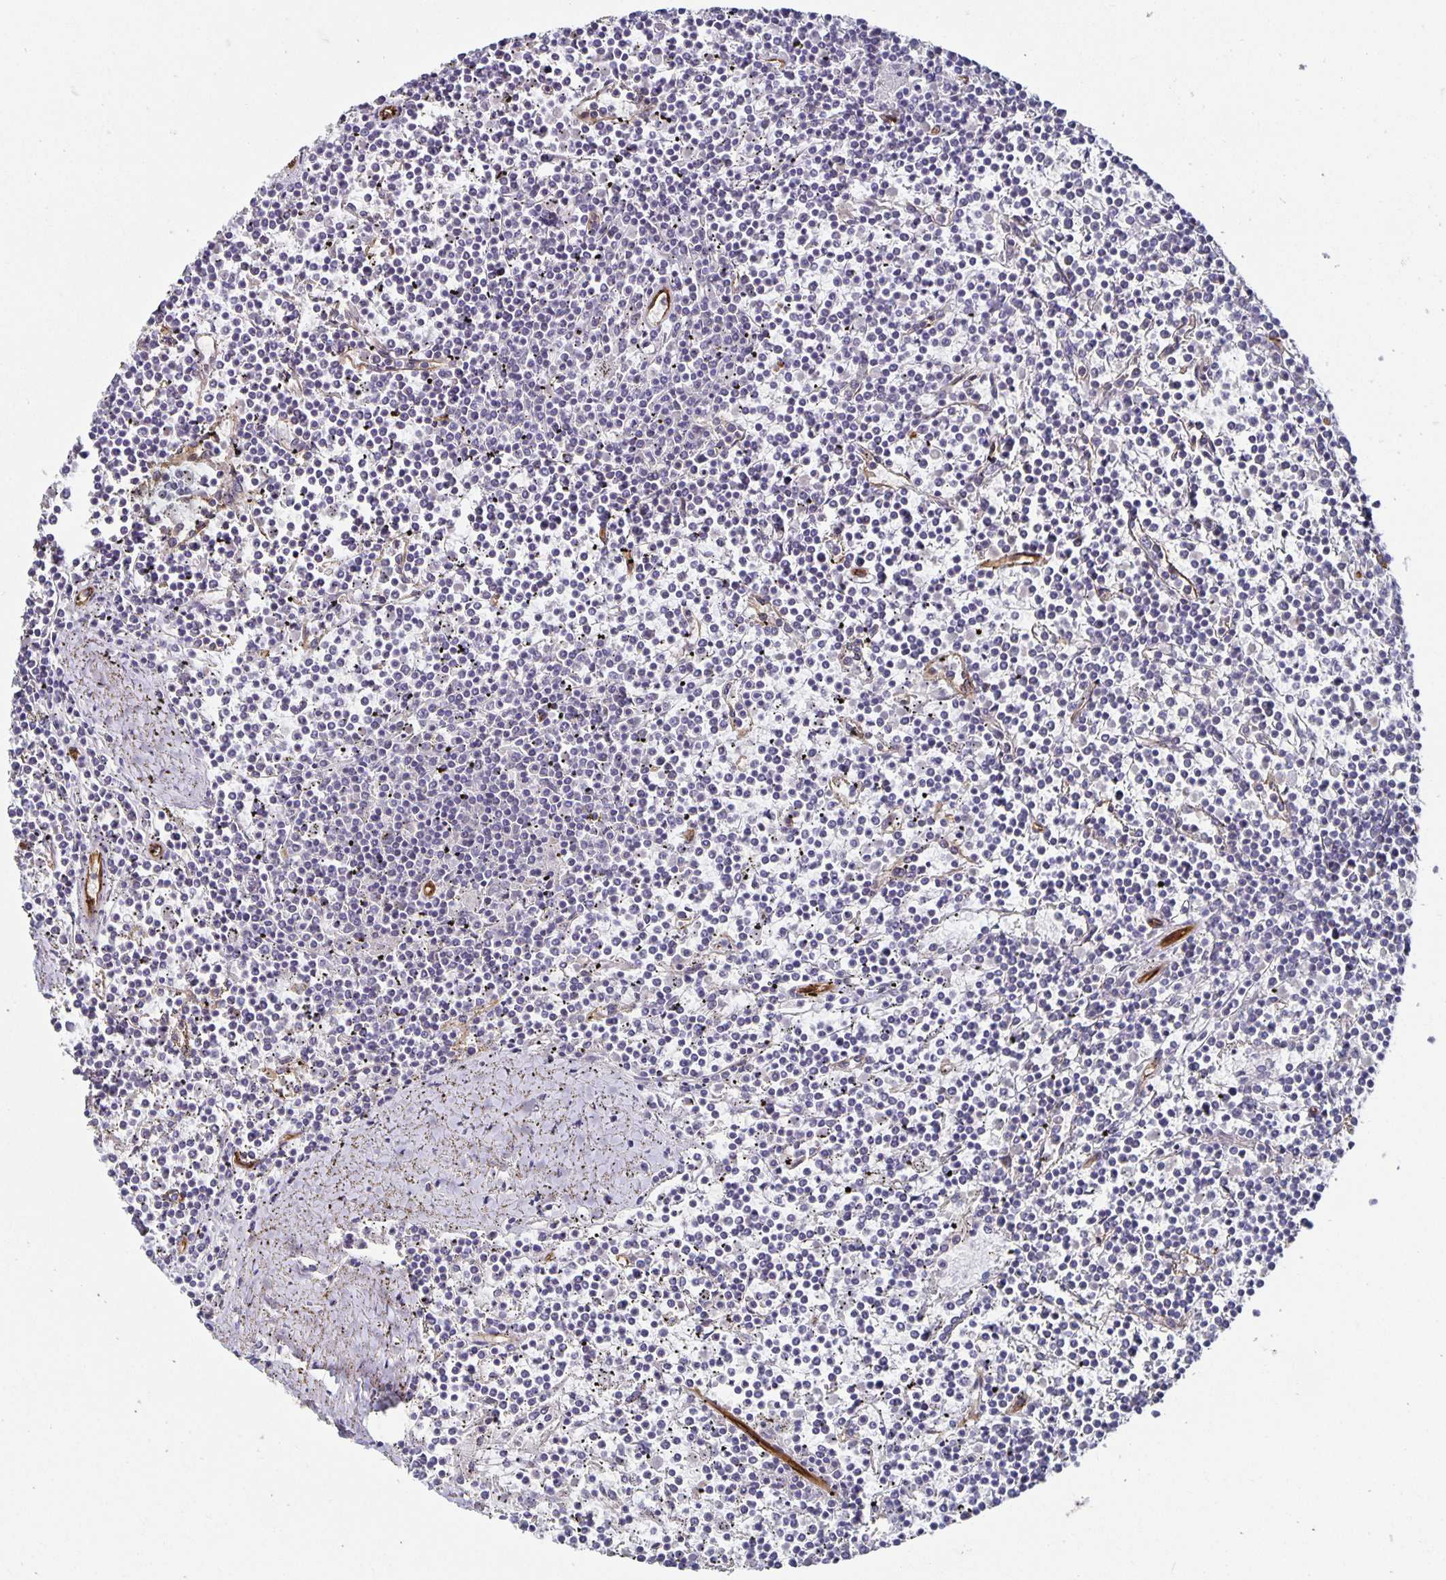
{"staining": {"intensity": "negative", "quantity": "none", "location": "none"}, "tissue": "lymphoma", "cell_type": "Tumor cells", "image_type": "cancer", "snomed": [{"axis": "morphology", "description": "Malignant lymphoma, non-Hodgkin's type, Low grade"}, {"axis": "topography", "description": "Spleen"}], "caption": "Immunohistochemical staining of lymphoma shows no significant positivity in tumor cells. (DAB (3,3'-diaminobenzidine) immunohistochemistry visualized using brightfield microscopy, high magnification).", "gene": "PODXL", "patient": {"sex": "female", "age": 19}}